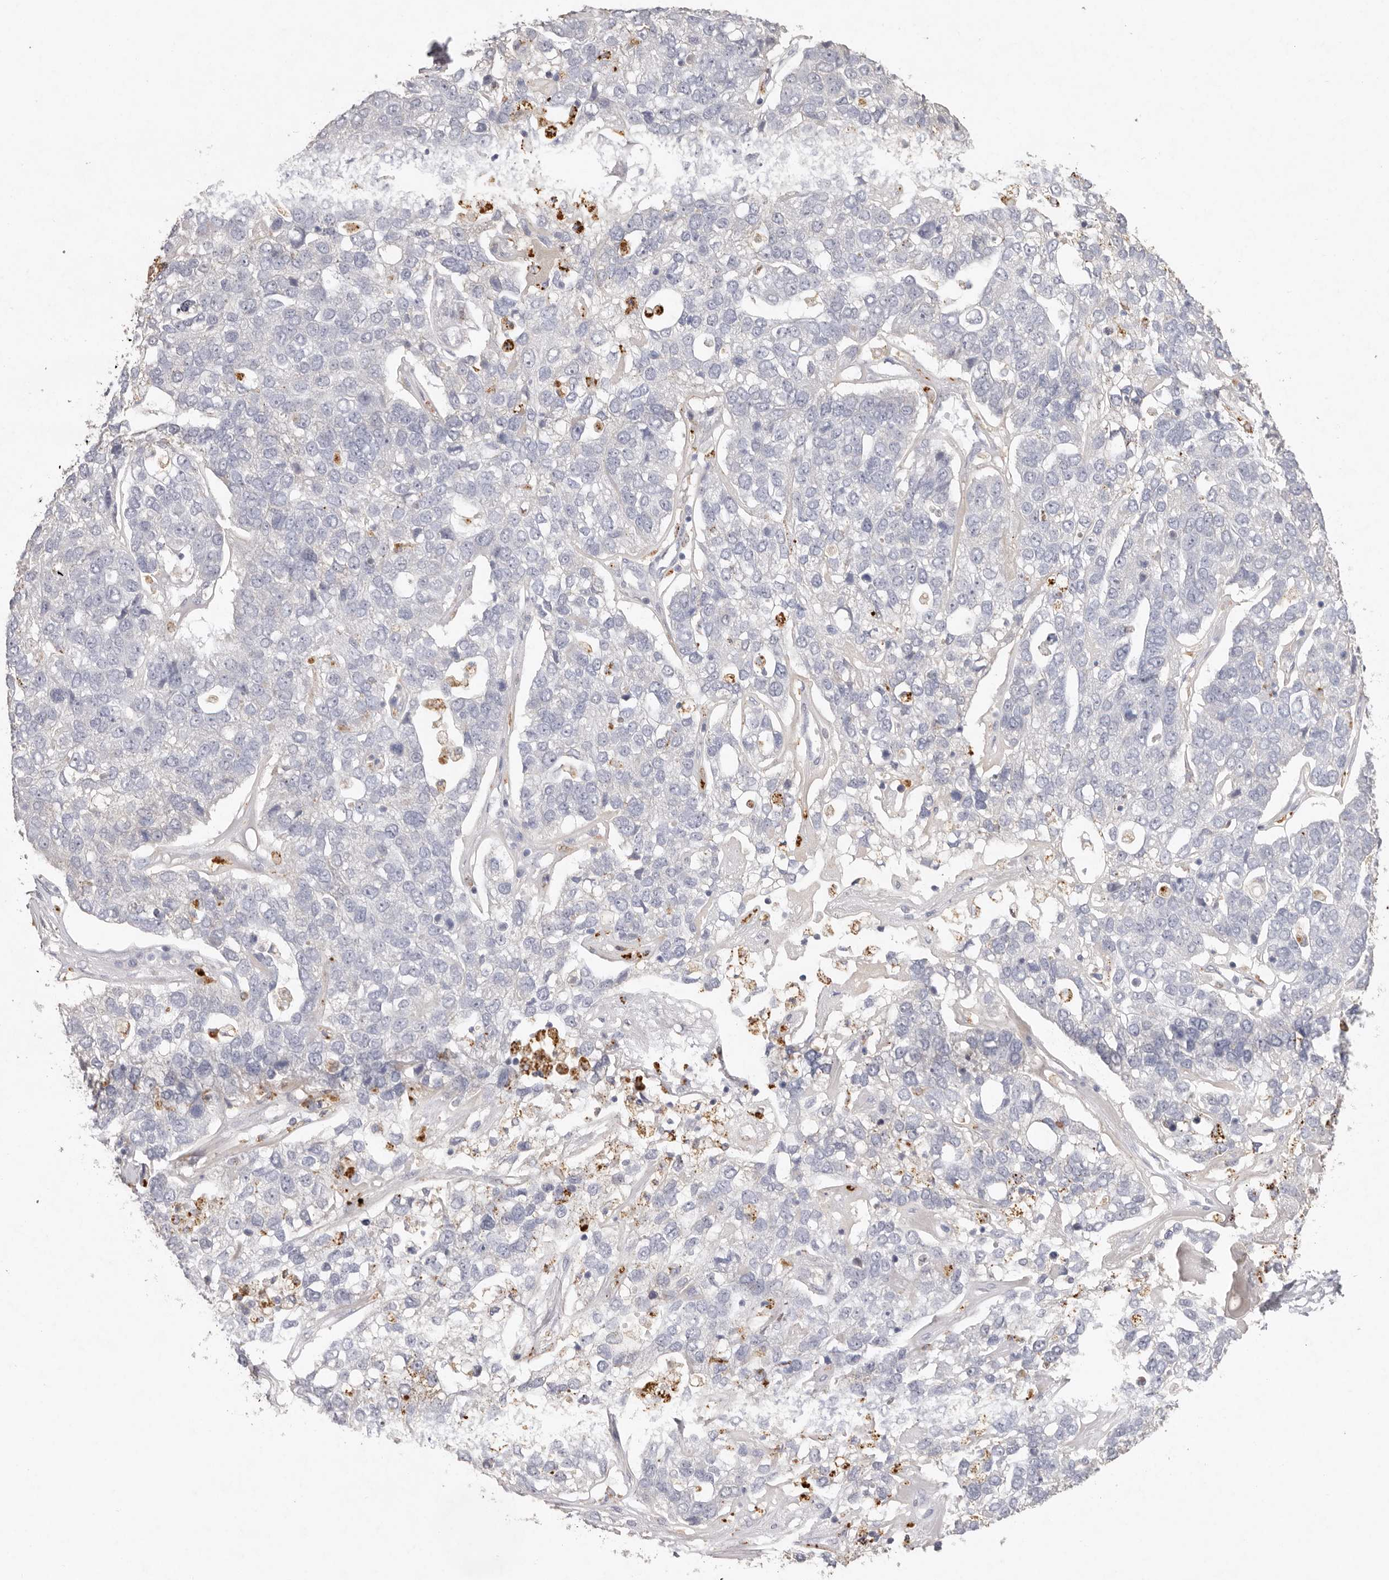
{"staining": {"intensity": "negative", "quantity": "none", "location": "none"}, "tissue": "pancreatic cancer", "cell_type": "Tumor cells", "image_type": "cancer", "snomed": [{"axis": "morphology", "description": "Adenocarcinoma, NOS"}, {"axis": "topography", "description": "Pancreas"}], "caption": "Histopathology image shows no significant protein expression in tumor cells of pancreatic adenocarcinoma.", "gene": "FAM185A", "patient": {"sex": "female", "age": 61}}